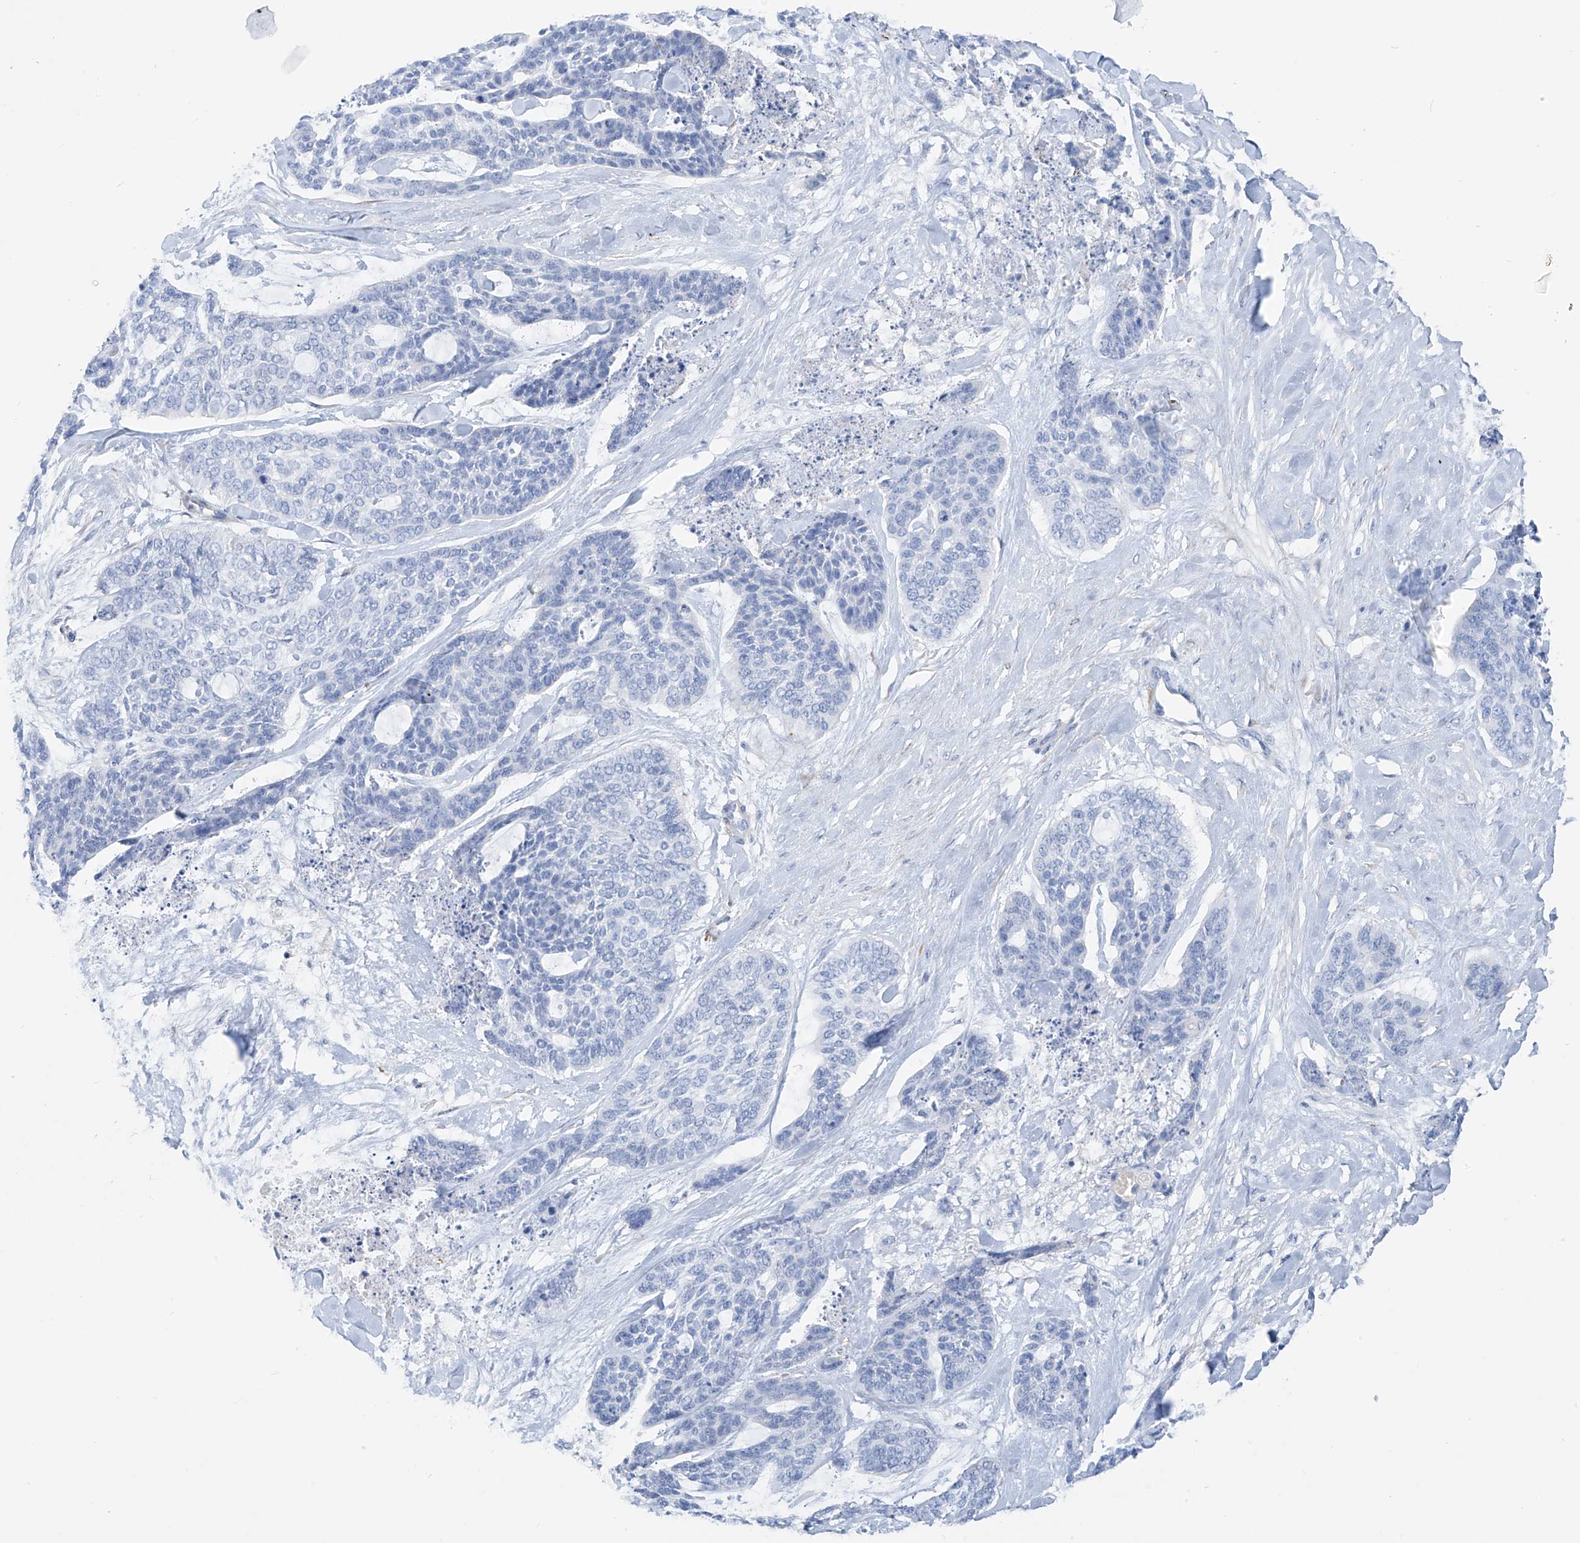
{"staining": {"intensity": "negative", "quantity": "none", "location": "none"}, "tissue": "skin cancer", "cell_type": "Tumor cells", "image_type": "cancer", "snomed": [{"axis": "morphology", "description": "Basal cell carcinoma"}, {"axis": "topography", "description": "Skin"}], "caption": "This is an IHC photomicrograph of human skin cancer (basal cell carcinoma). There is no expression in tumor cells.", "gene": "GLMP", "patient": {"sex": "female", "age": 64}}